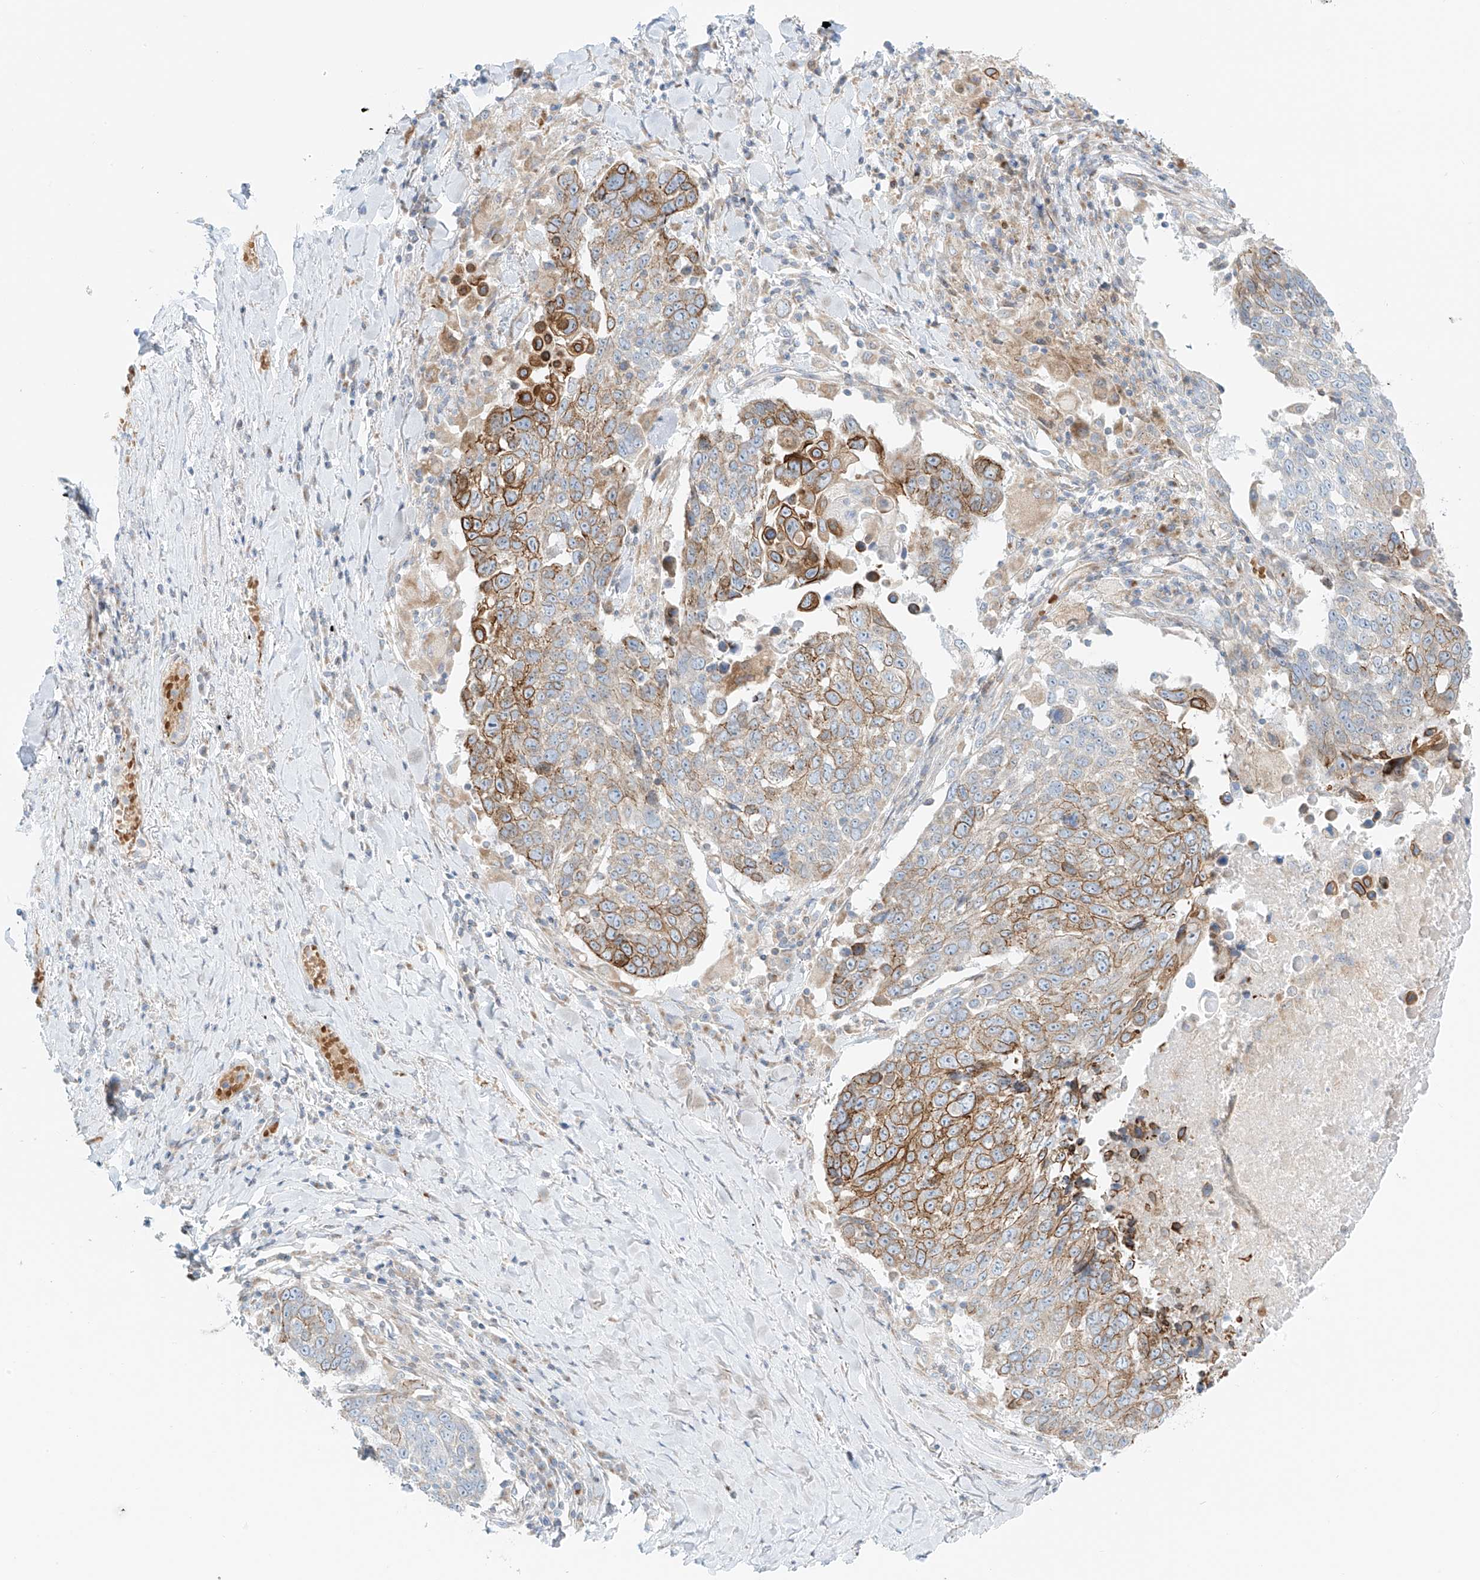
{"staining": {"intensity": "strong", "quantity": "25%-75%", "location": "cytoplasmic/membranous"}, "tissue": "lung cancer", "cell_type": "Tumor cells", "image_type": "cancer", "snomed": [{"axis": "morphology", "description": "Squamous cell carcinoma, NOS"}, {"axis": "topography", "description": "Lung"}], "caption": "This image exhibits IHC staining of squamous cell carcinoma (lung), with high strong cytoplasmic/membranous staining in about 25%-75% of tumor cells.", "gene": "EIPR1", "patient": {"sex": "male", "age": 66}}